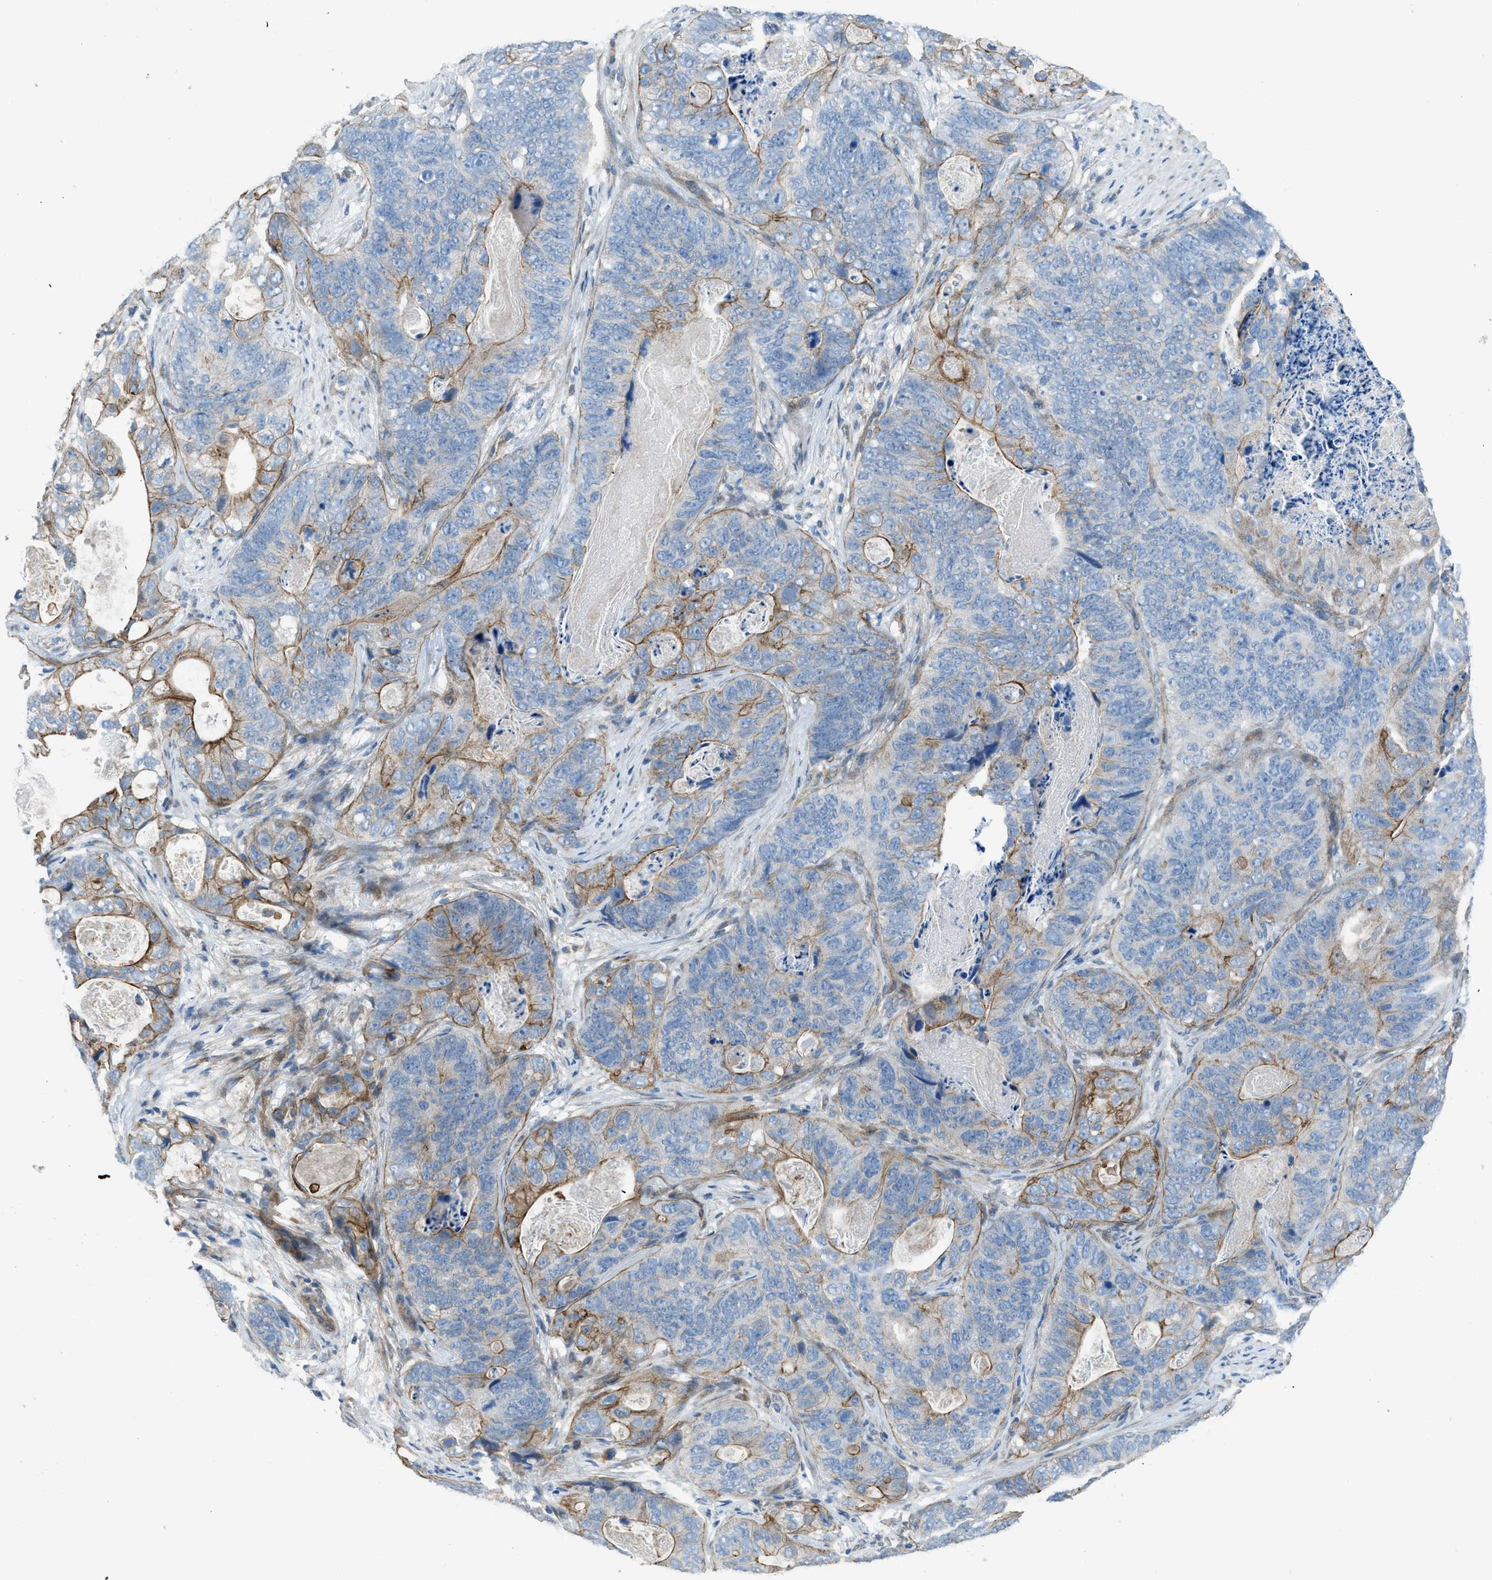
{"staining": {"intensity": "moderate", "quantity": "25%-75%", "location": "cytoplasmic/membranous"}, "tissue": "stomach cancer", "cell_type": "Tumor cells", "image_type": "cancer", "snomed": [{"axis": "morphology", "description": "Adenocarcinoma, NOS"}, {"axis": "topography", "description": "Stomach"}], "caption": "Moderate cytoplasmic/membranous protein staining is present in about 25%-75% of tumor cells in adenocarcinoma (stomach). (Brightfield microscopy of DAB IHC at high magnification).", "gene": "PRKN", "patient": {"sex": "female", "age": 89}}